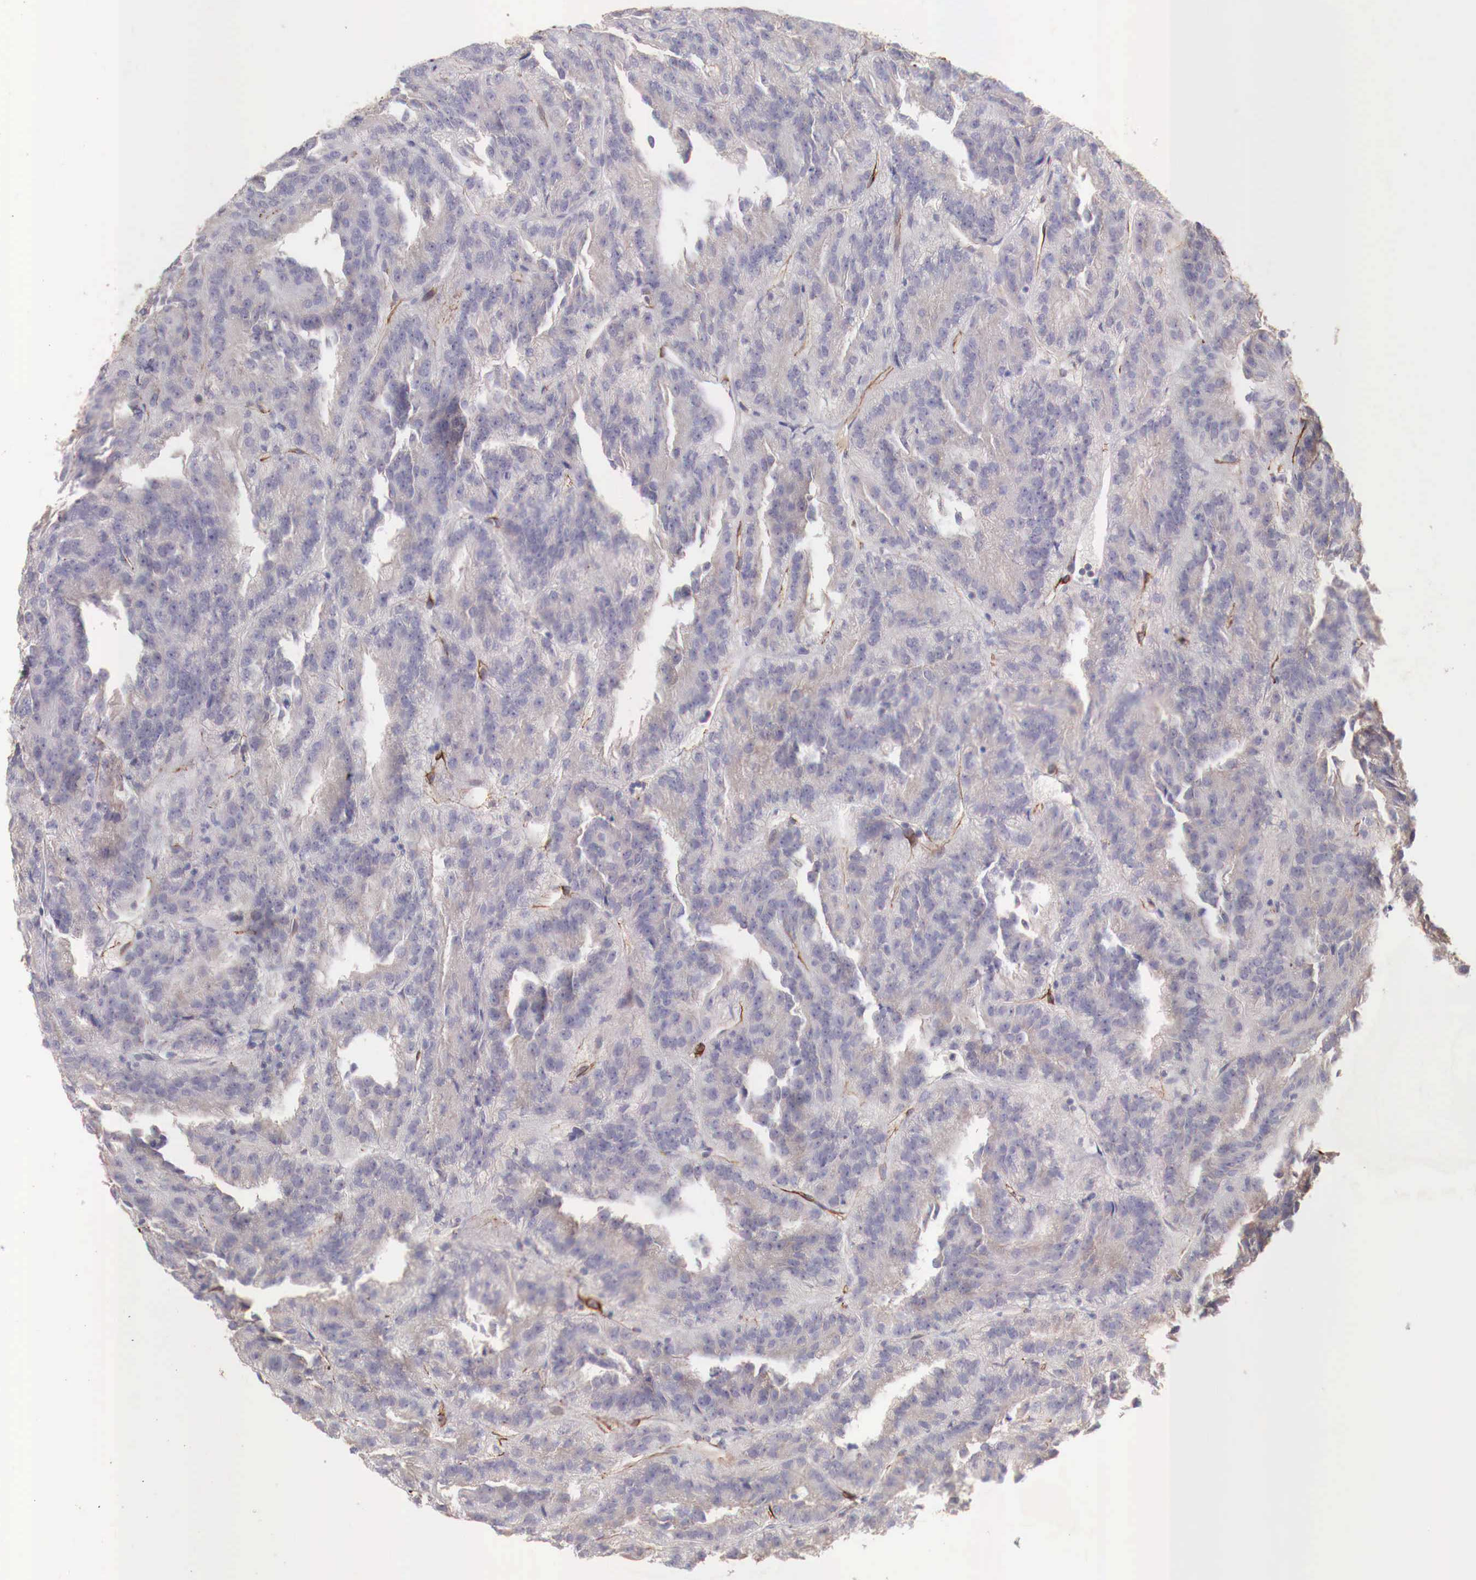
{"staining": {"intensity": "negative", "quantity": "none", "location": "none"}, "tissue": "renal cancer", "cell_type": "Tumor cells", "image_type": "cancer", "snomed": [{"axis": "morphology", "description": "Adenocarcinoma, NOS"}, {"axis": "topography", "description": "Kidney"}], "caption": "Tumor cells are negative for brown protein staining in renal adenocarcinoma.", "gene": "WT1", "patient": {"sex": "male", "age": 46}}